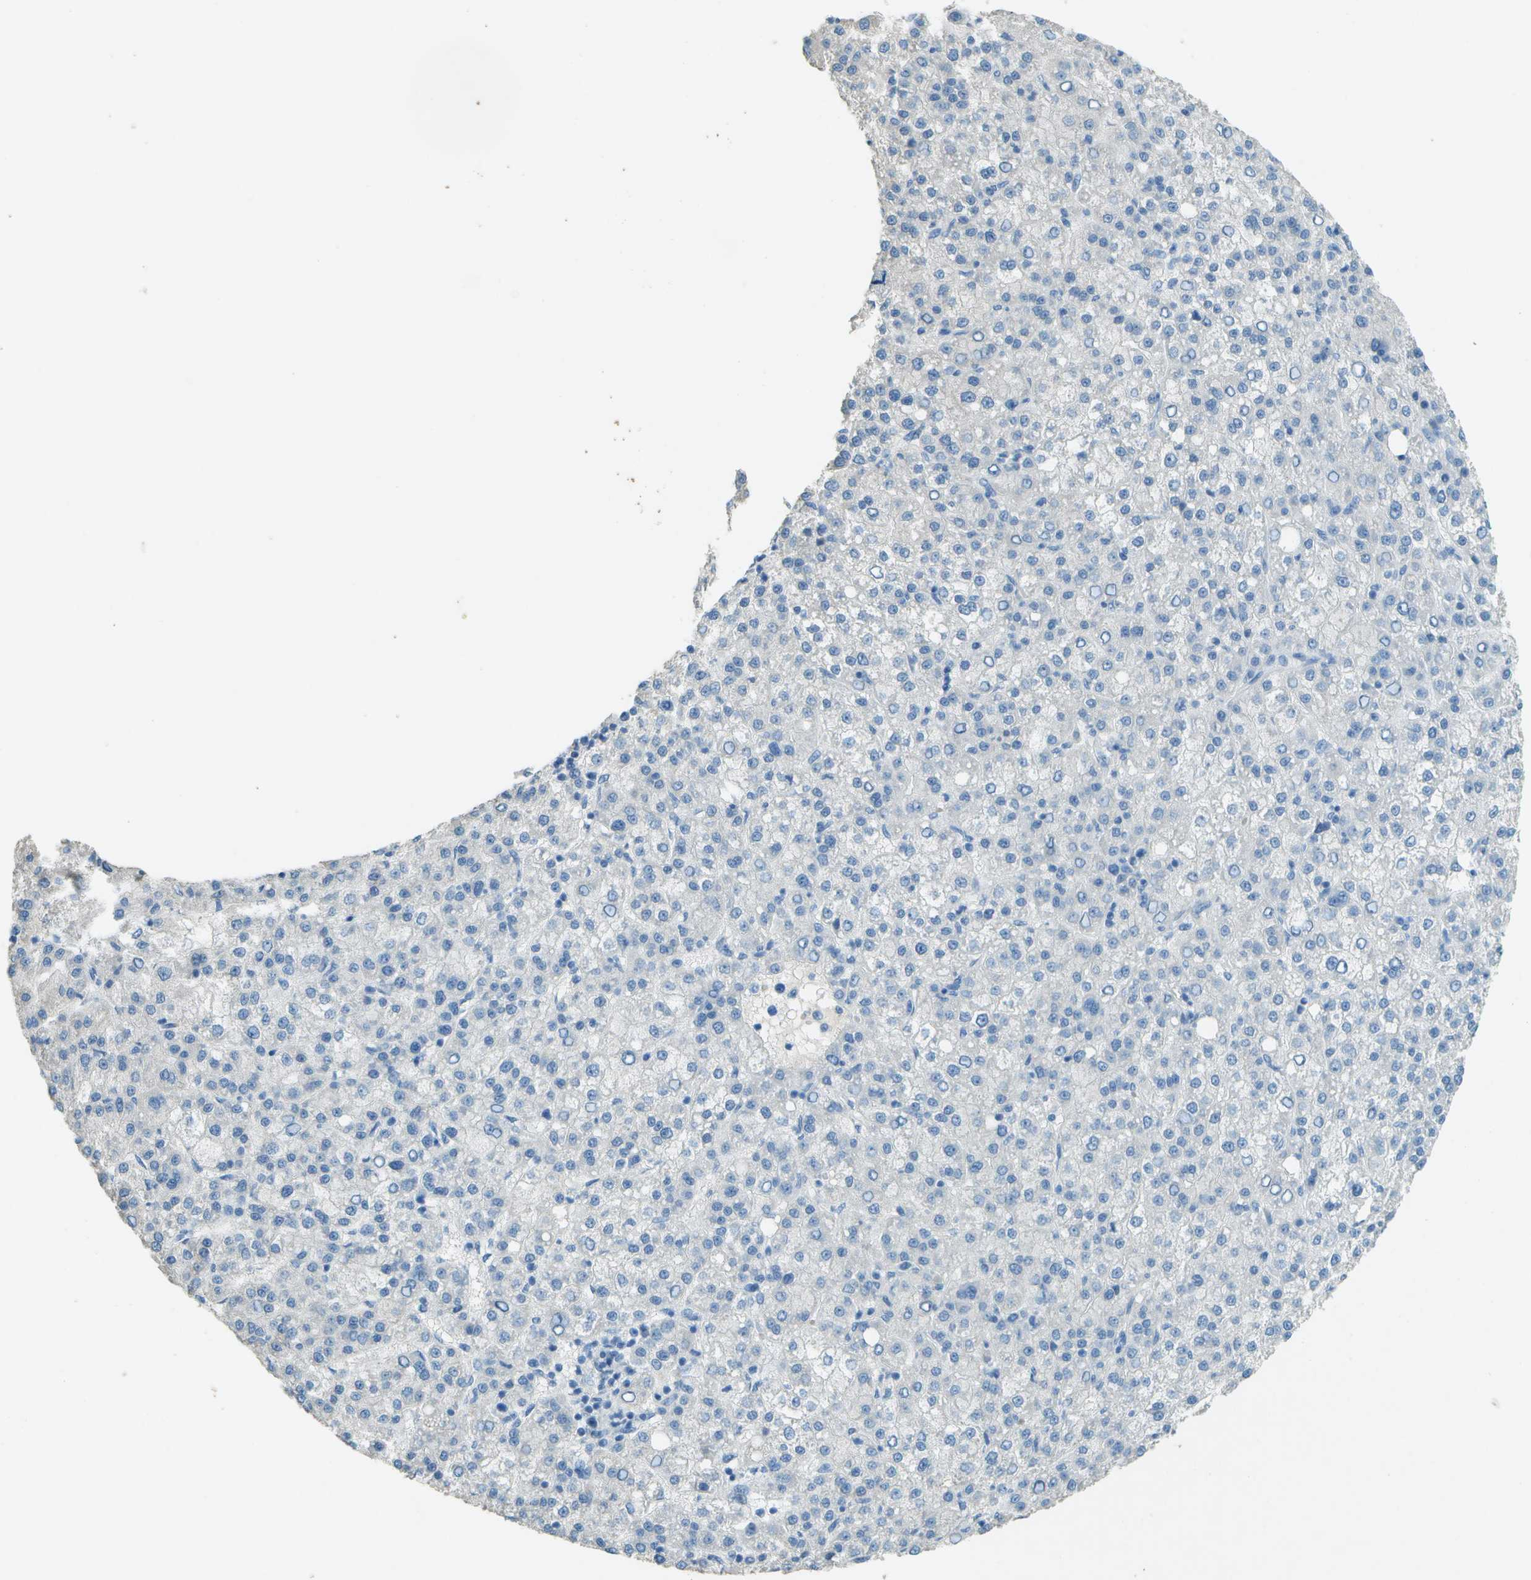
{"staining": {"intensity": "negative", "quantity": "none", "location": "none"}, "tissue": "liver cancer", "cell_type": "Tumor cells", "image_type": "cancer", "snomed": [{"axis": "morphology", "description": "Carcinoma, Hepatocellular, NOS"}, {"axis": "topography", "description": "Liver"}], "caption": "A high-resolution histopathology image shows immunohistochemistry (IHC) staining of liver cancer (hepatocellular carcinoma), which displays no significant staining in tumor cells. Nuclei are stained in blue.", "gene": "LGI2", "patient": {"sex": "female", "age": 58}}